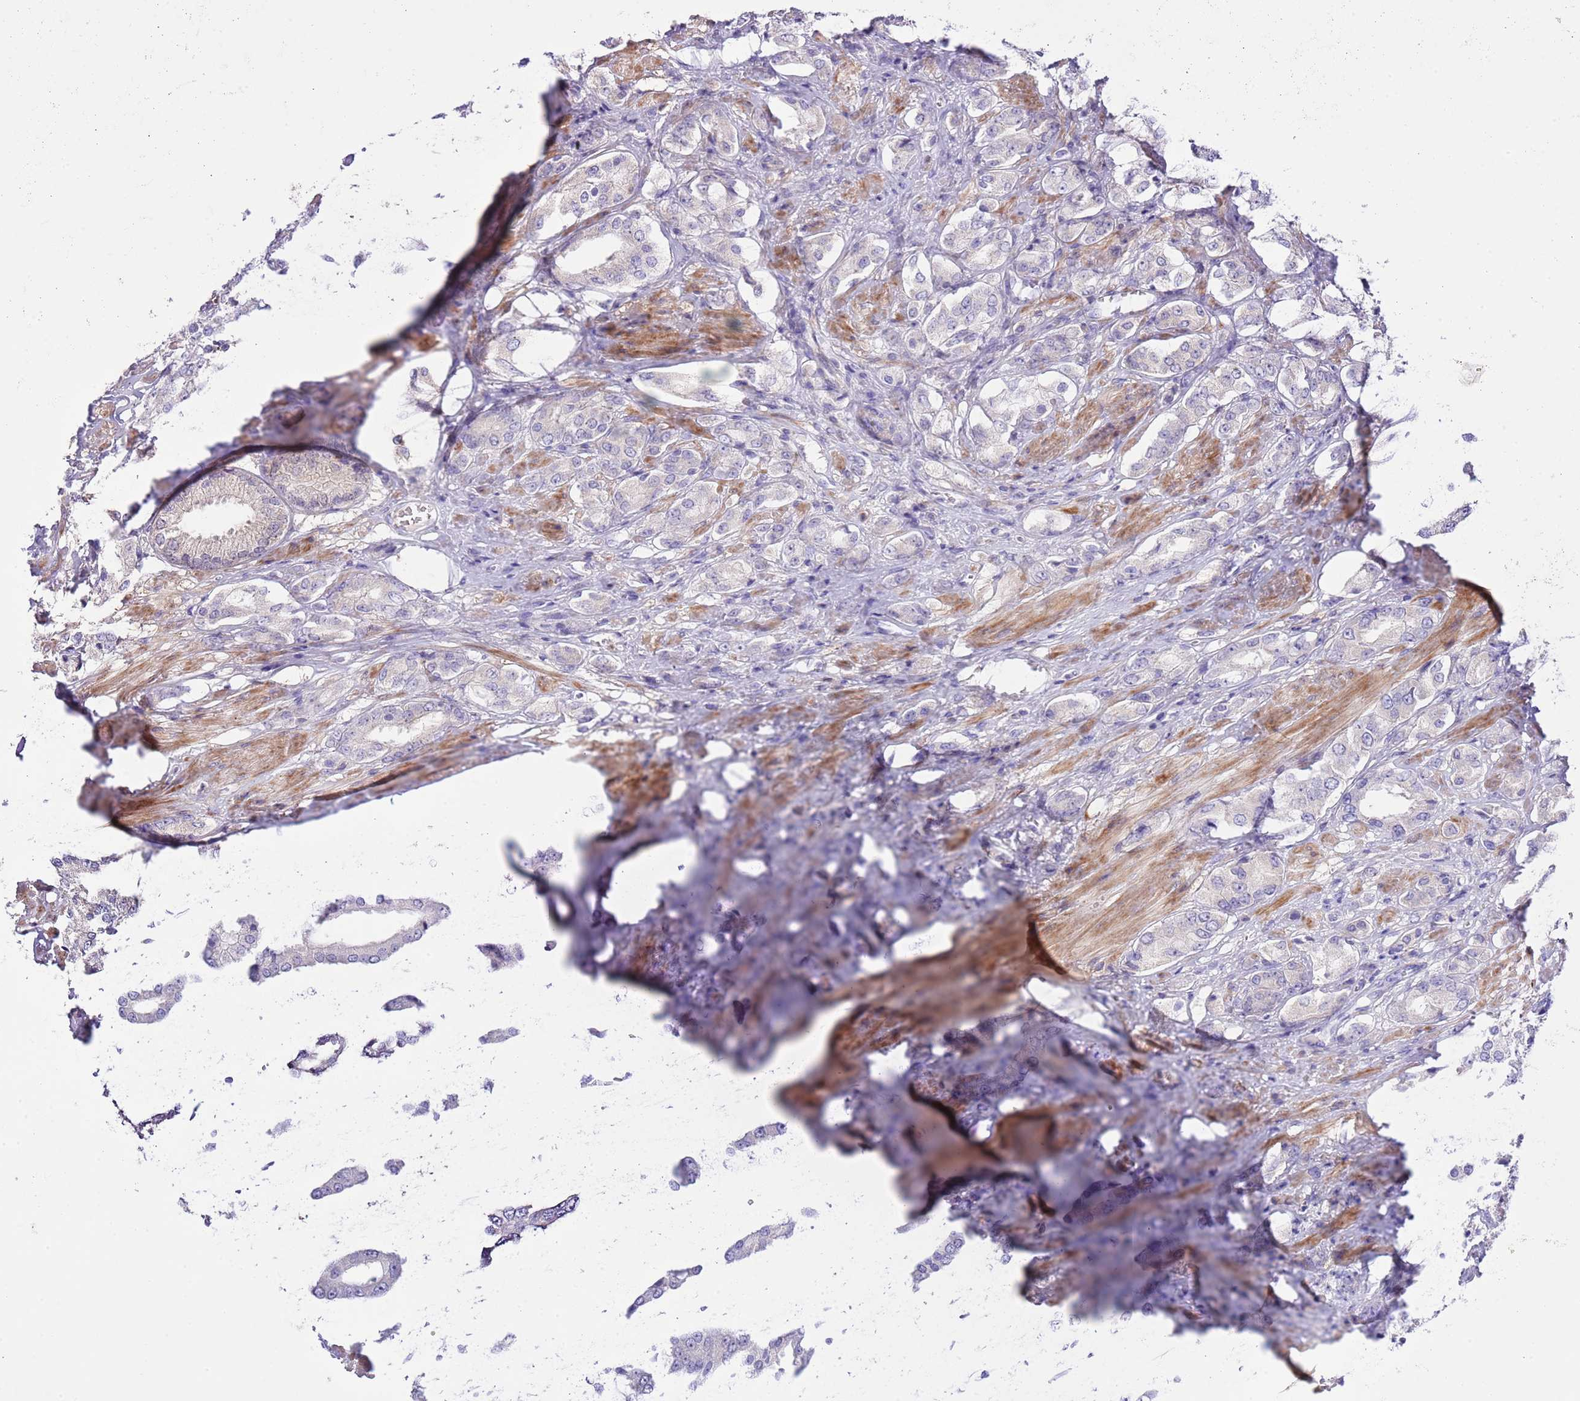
{"staining": {"intensity": "negative", "quantity": "none", "location": "none"}, "tissue": "prostate cancer", "cell_type": "Tumor cells", "image_type": "cancer", "snomed": [{"axis": "morphology", "description": "Adenocarcinoma, High grade"}, {"axis": "topography", "description": "Prostate and seminal vesicle, NOS"}], "caption": "Prostate cancer was stained to show a protein in brown. There is no significant positivity in tumor cells. (DAB (3,3'-diaminobenzidine) IHC visualized using brightfield microscopy, high magnification).", "gene": "PRR32", "patient": {"sex": "male", "age": 64}}